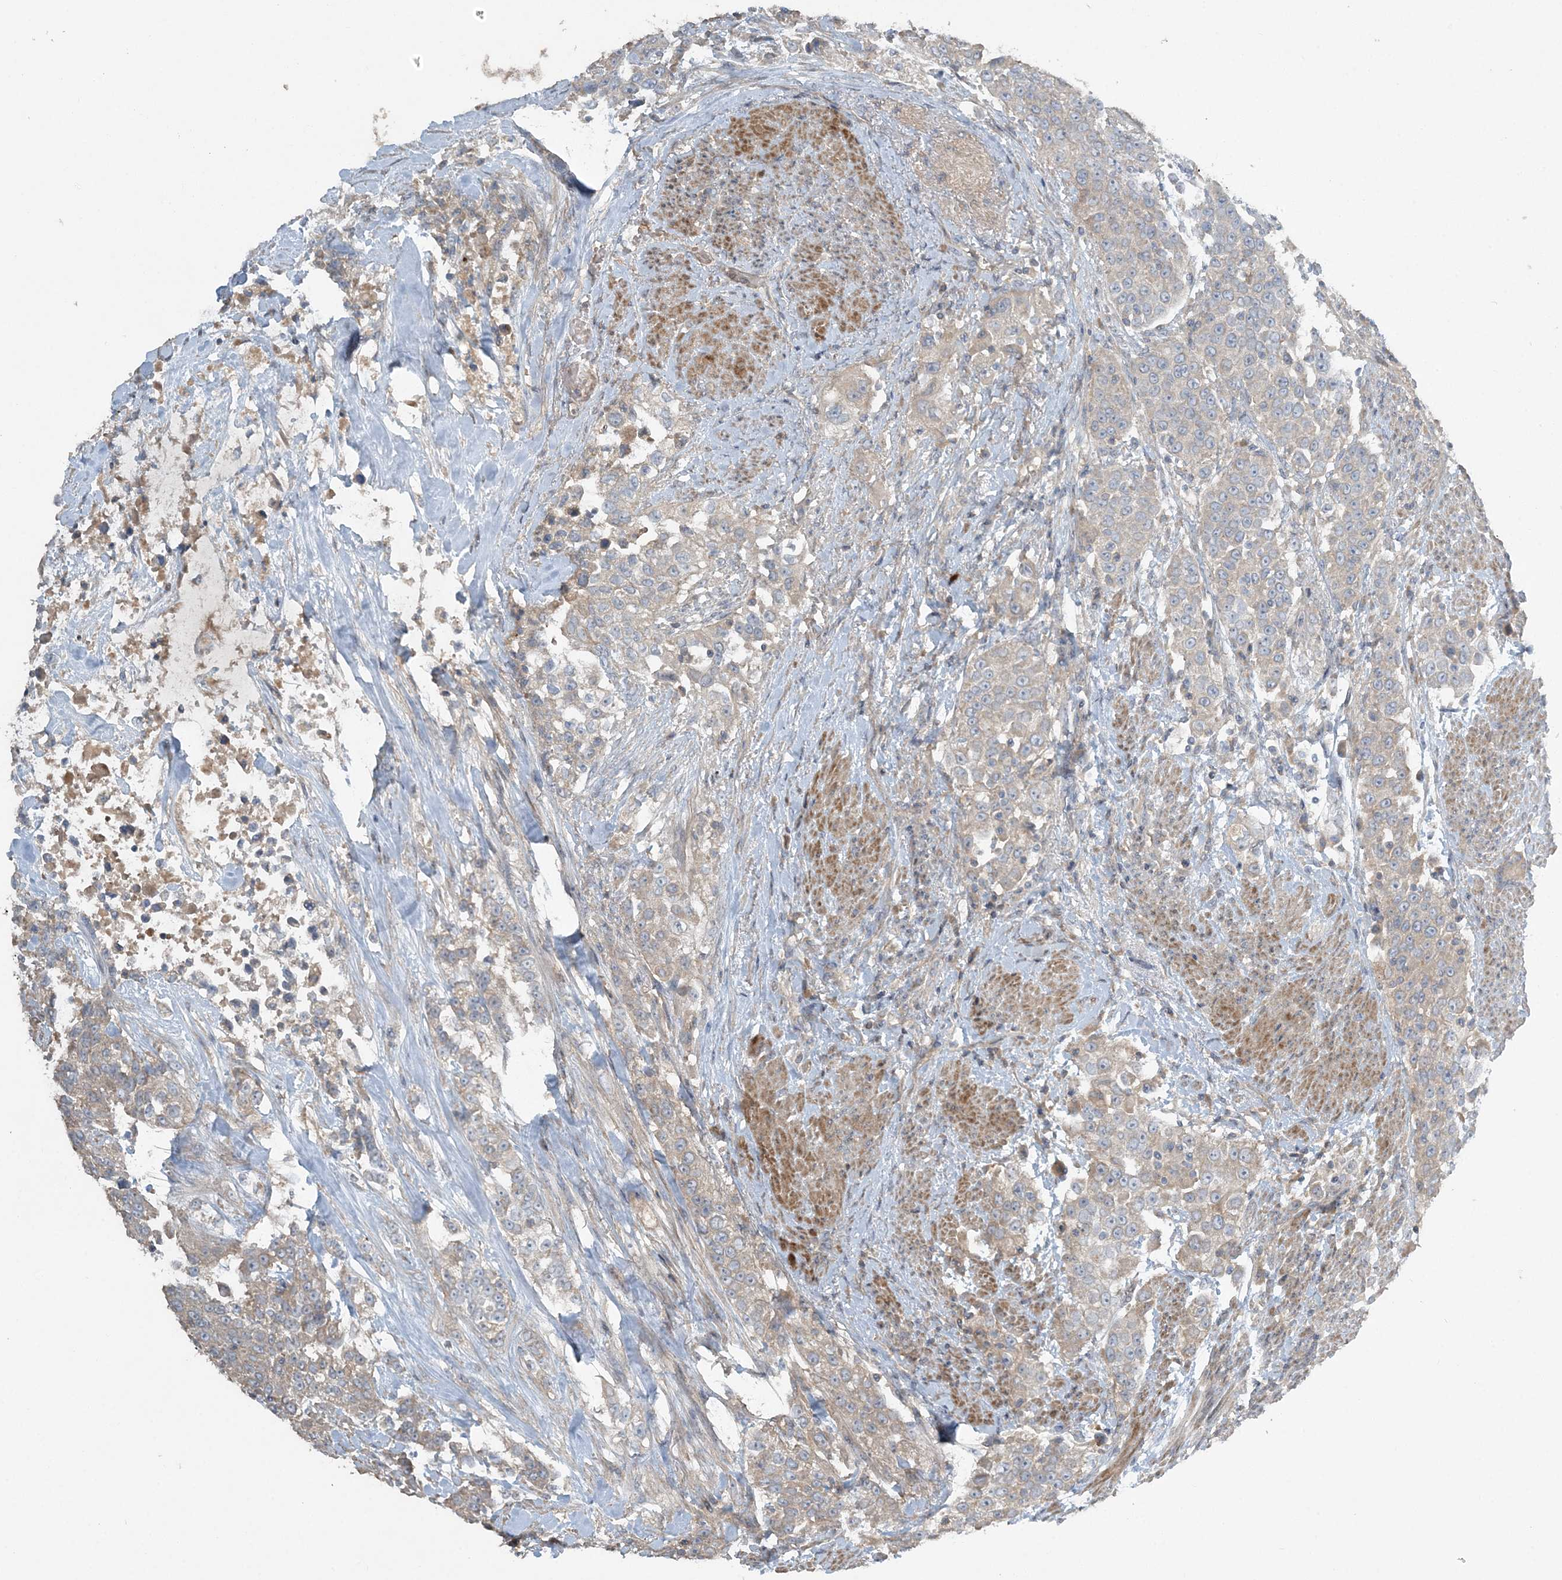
{"staining": {"intensity": "weak", "quantity": "25%-75%", "location": "cytoplasmic/membranous"}, "tissue": "urothelial cancer", "cell_type": "Tumor cells", "image_type": "cancer", "snomed": [{"axis": "morphology", "description": "Urothelial carcinoma, High grade"}, {"axis": "topography", "description": "Urinary bladder"}], "caption": "A high-resolution micrograph shows IHC staining of urothelial cancer, which shows weak cytoplasmic/membranous expression in about 25%-75% of tumor cells.", "gene": "SLC4A10", "patient": {"sex": "female", "age": 80}}